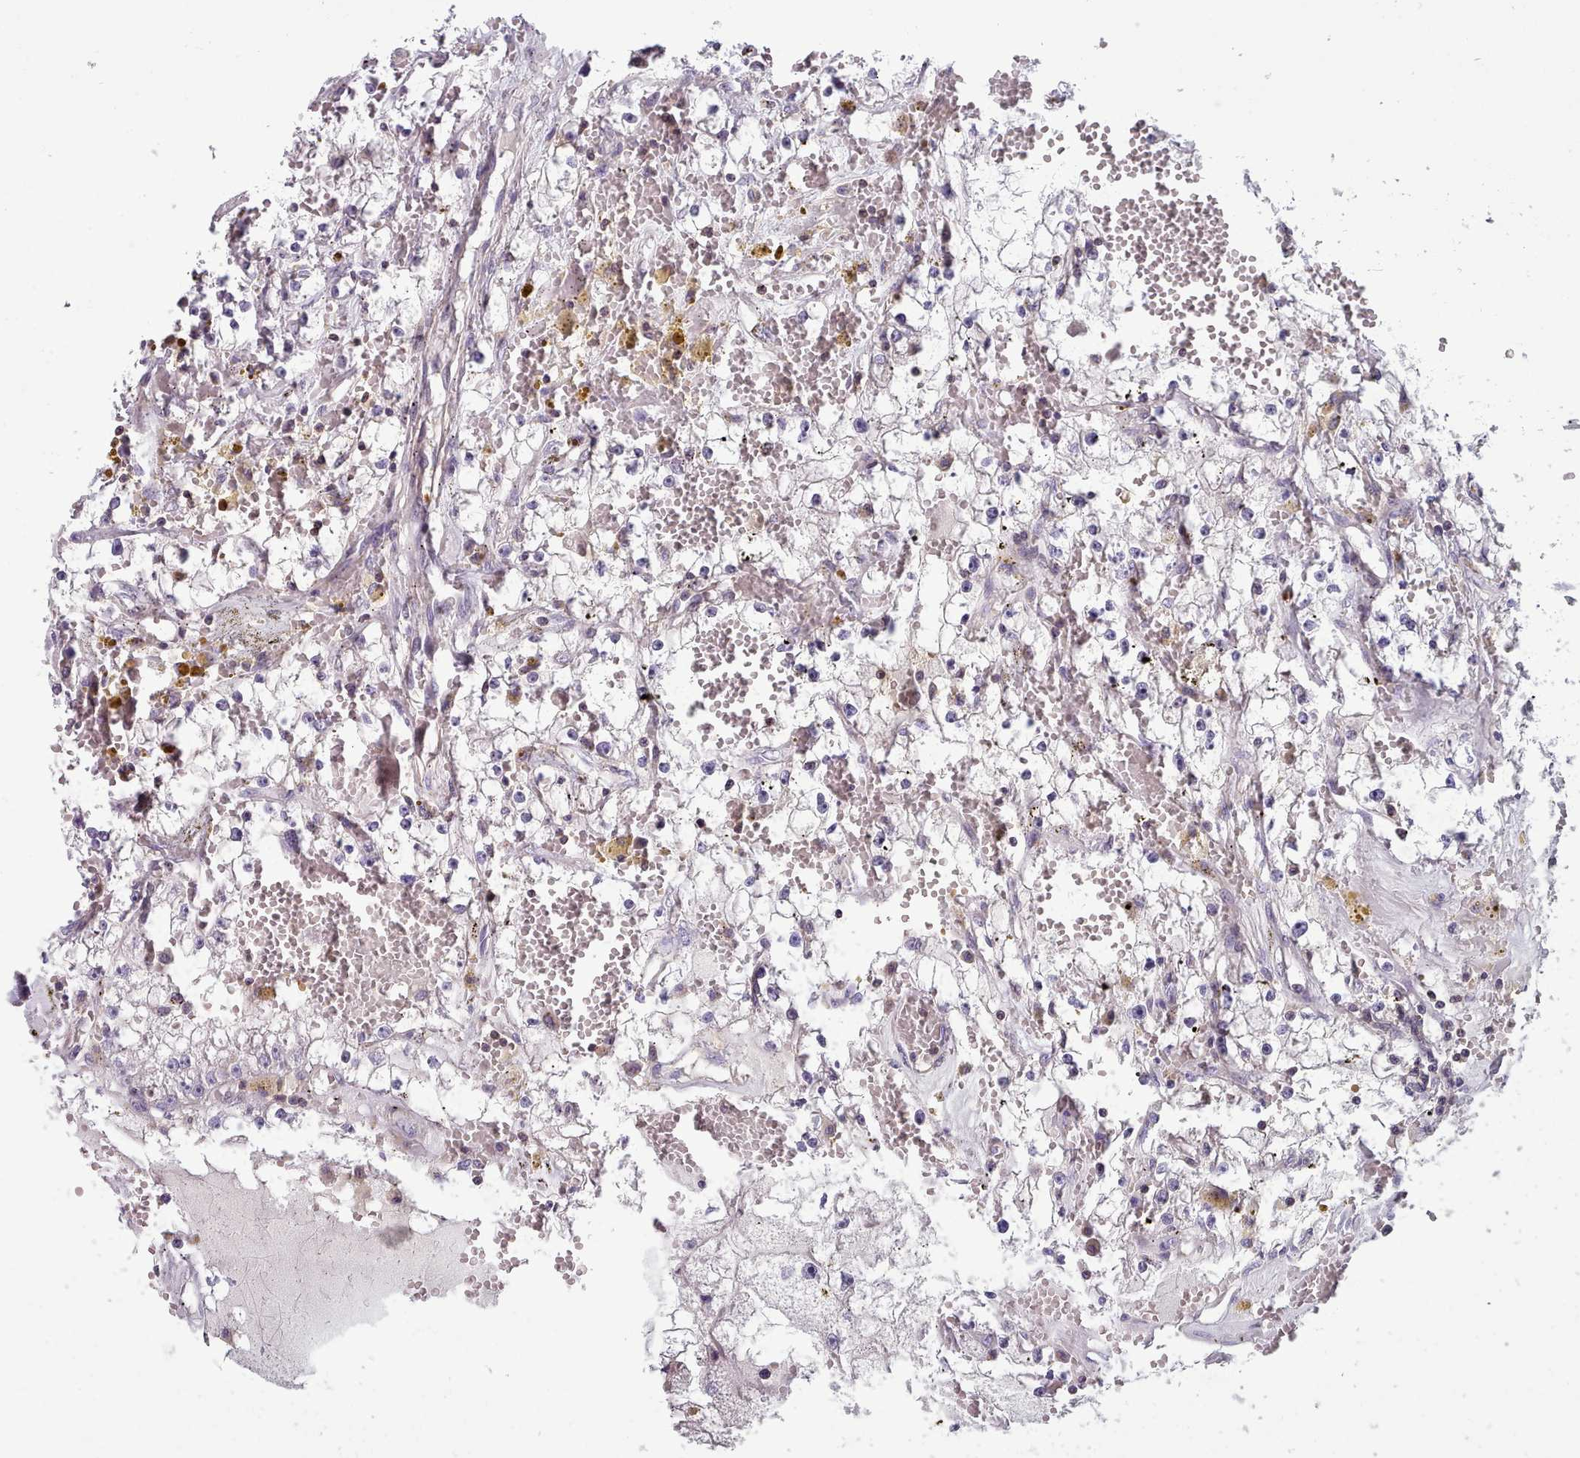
{"staining": {"intensity": "negative", "quantity": "none", "location": "none"}, "tissue": "renal cancer", "cell_type": "Tumor cells", "image_type": "cancer", "snomed": [{"axis": "morphology", "description": "Adenocarcinoma, NOS"}, {"axis": "topography", "description": "Kidney"}], "caption": "Tumor cells show no significant expression in renal adenocarcinoma.", "gene": "RAC2", "patient": {"sex": "male", "age": 56}}